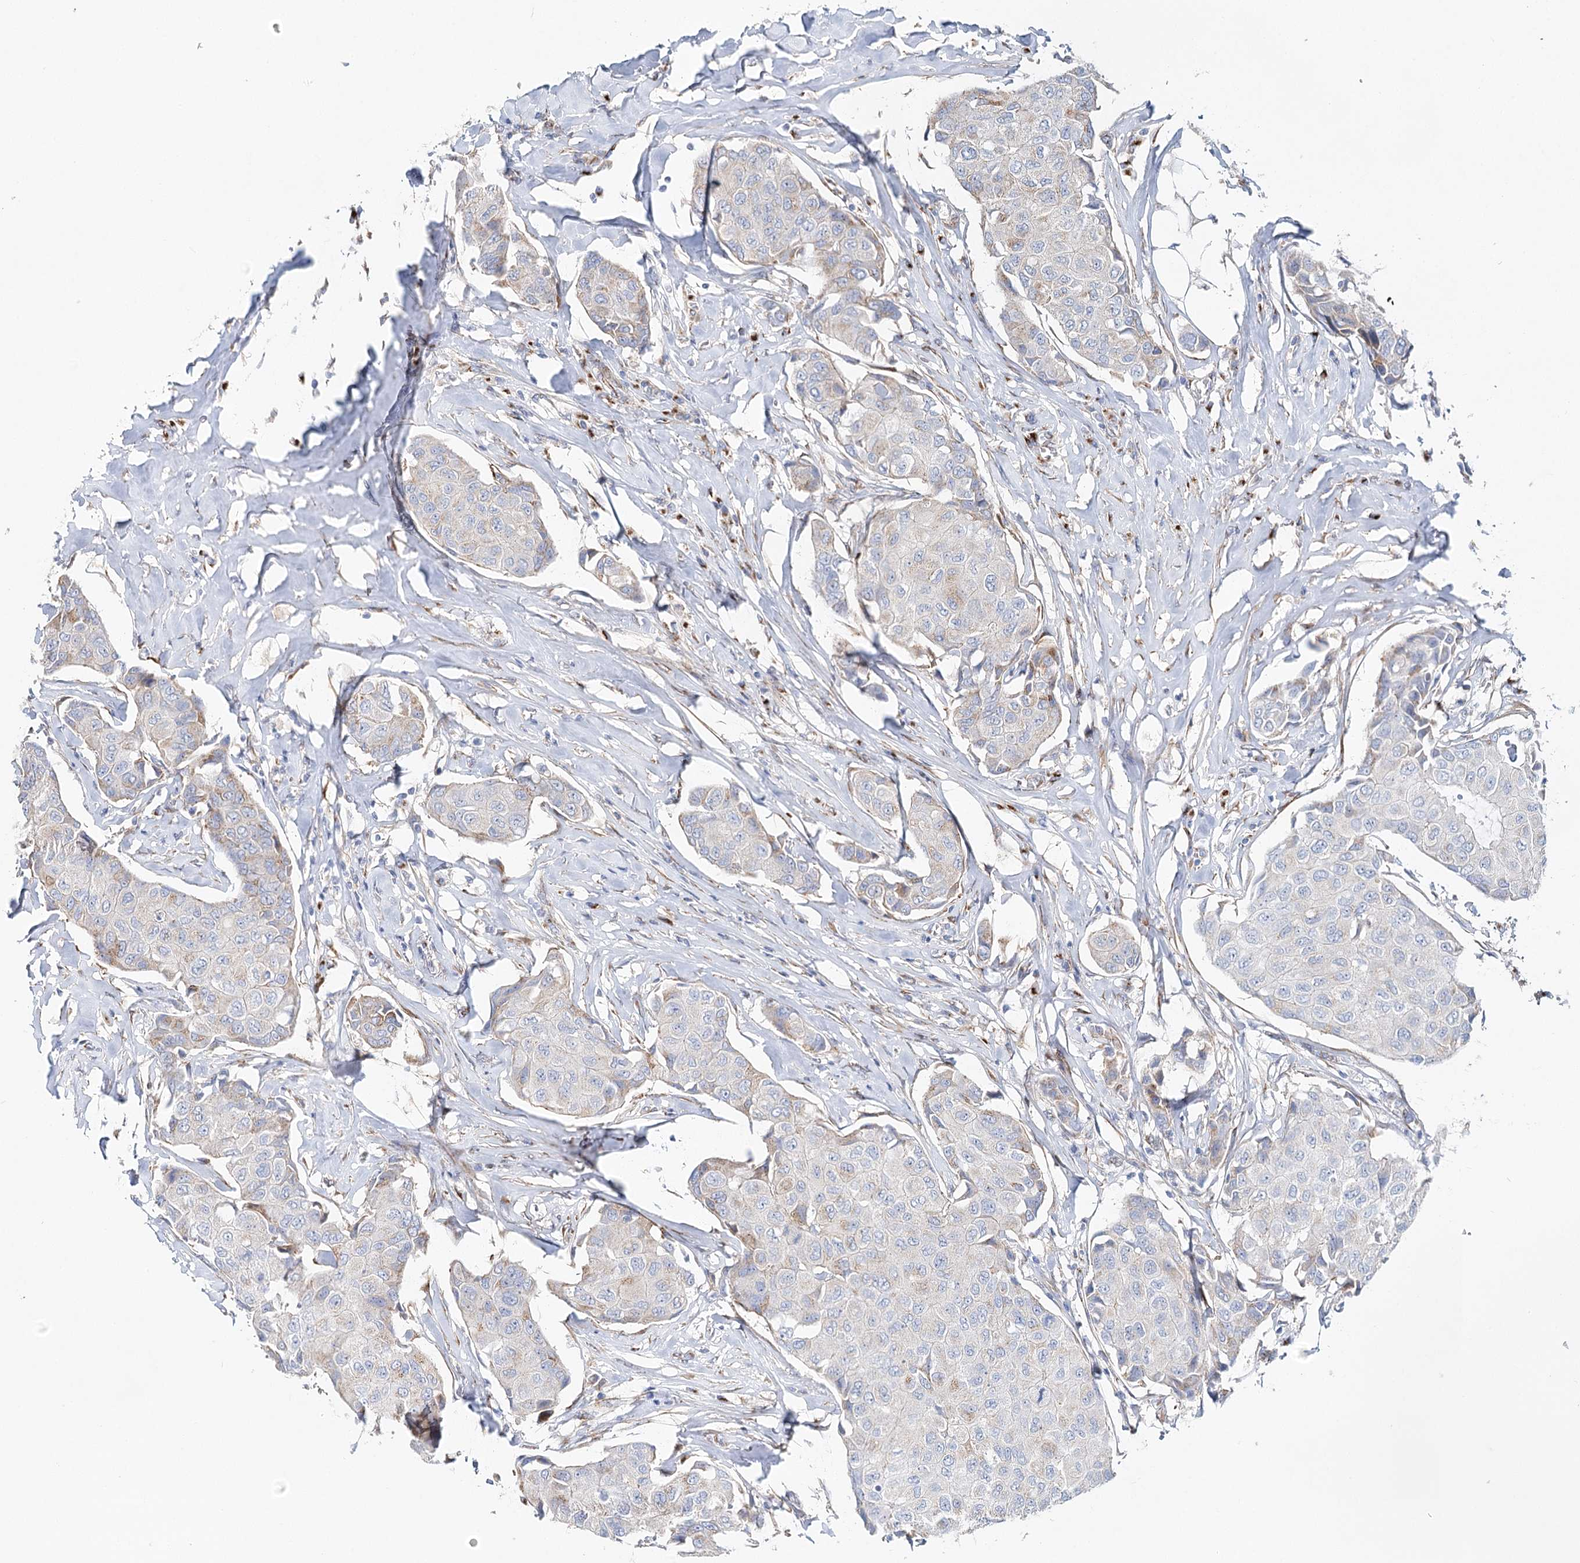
{"staining": {"intensity": "weak", "quantity": "<25%", "location": "cytoplasmic/membranous"}, "tissue": "breast cancer", "cell_type": "Tumor cells", "image_type": "cancer", "snomed": [{"axis": "morphology", "description": "Duct carcinoma"}, {"axis": "topography", "description": "Breast"}], "caption": "The immunohistochemistry micrograph has no significant expression in tumor cells of breast cancer tissue. The staining is performed using DAB brown chromogen with nuclei counter-stained in using hematoxylin.", "gene": "ABRAXAS2", "patient": {"sex": "female", "age": 80}}